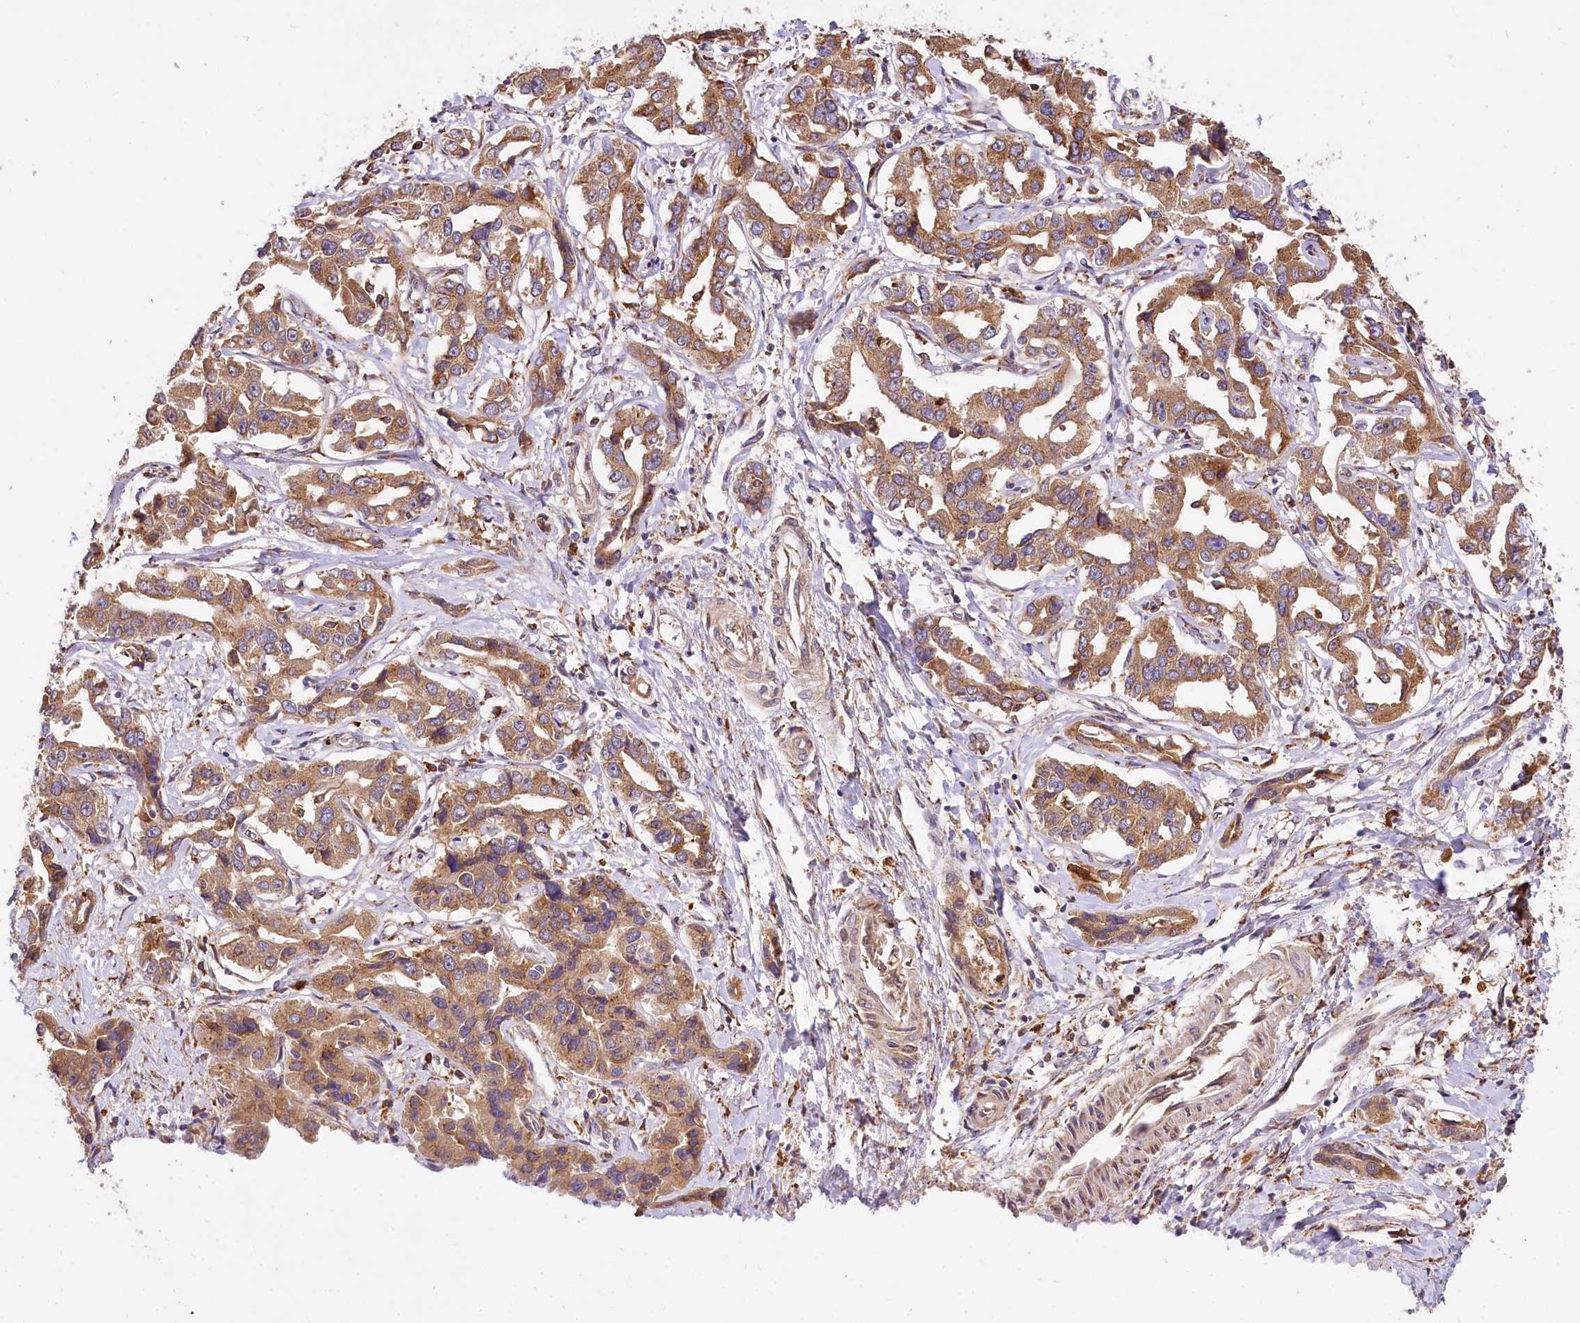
{"staining": {"intensity": "moderate", "quantity": ">75%", "location": "cytoplasmic/membranous"}, "tissue": "liver cancer", "cell_type": "Tumor cells", "image_type": "cancer", "snomed": [{"axis": "morphology", "description": "Cholangiocarcinoma"}, {"axis": "topography", "description": "Liver"}], "caption": "Immunohistochemistry (IHC) staining of liver cancer, which demonstrates medium levels of moderate cytoplasmic/membranous staining in approximately >75% of tumor cells indicating moderate cytoplasmic/membranous protein positivity. The staining was performed using DAB (3,3'-diaminobenzidine) (brown) for protein detection and nuclei were counterstained in hematoxylin (blue).", "gene": "PPIP5K2", "patient": {"sex": "male", "age": 59}}